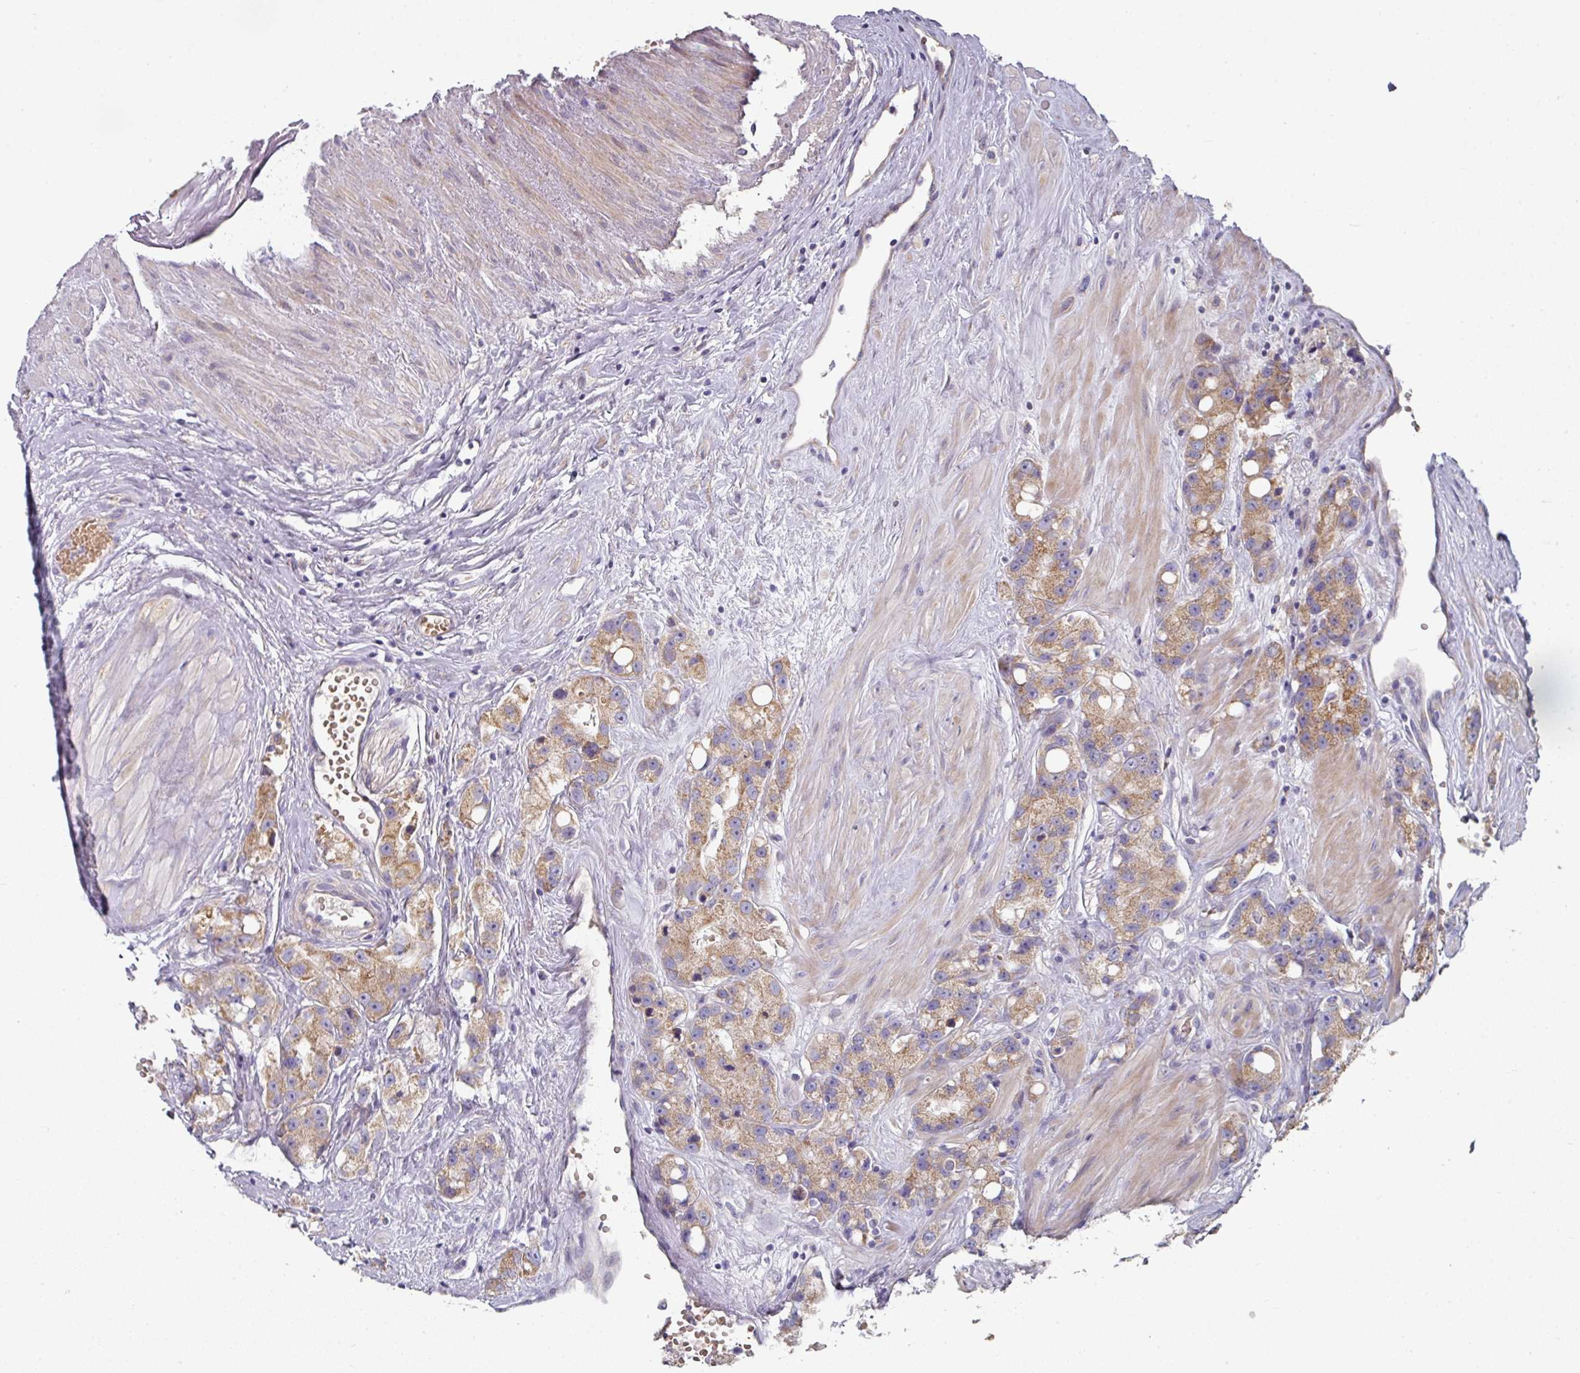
{"staining": {"intensity": "moderate", "quantity": ">75%", "location": "cytoplasmic/membranous"}, "tissue": "prostate cancer", "cell_type": "Tumor cells", "image_type": "cancer", "snomed": [{"axis": "morphology", "description": "Adenocarcinoma, High grade"}, {"axis": "topography", "description": "Prostate"}], "caption": "A brown stain highlights moderate cytoplasmic/membranous expression of a protein in prostate adenocarcinoma (high-grade) tumor cells.", "gene": "PYROXD2", "patient": {"sex": "male", "age": 74}}